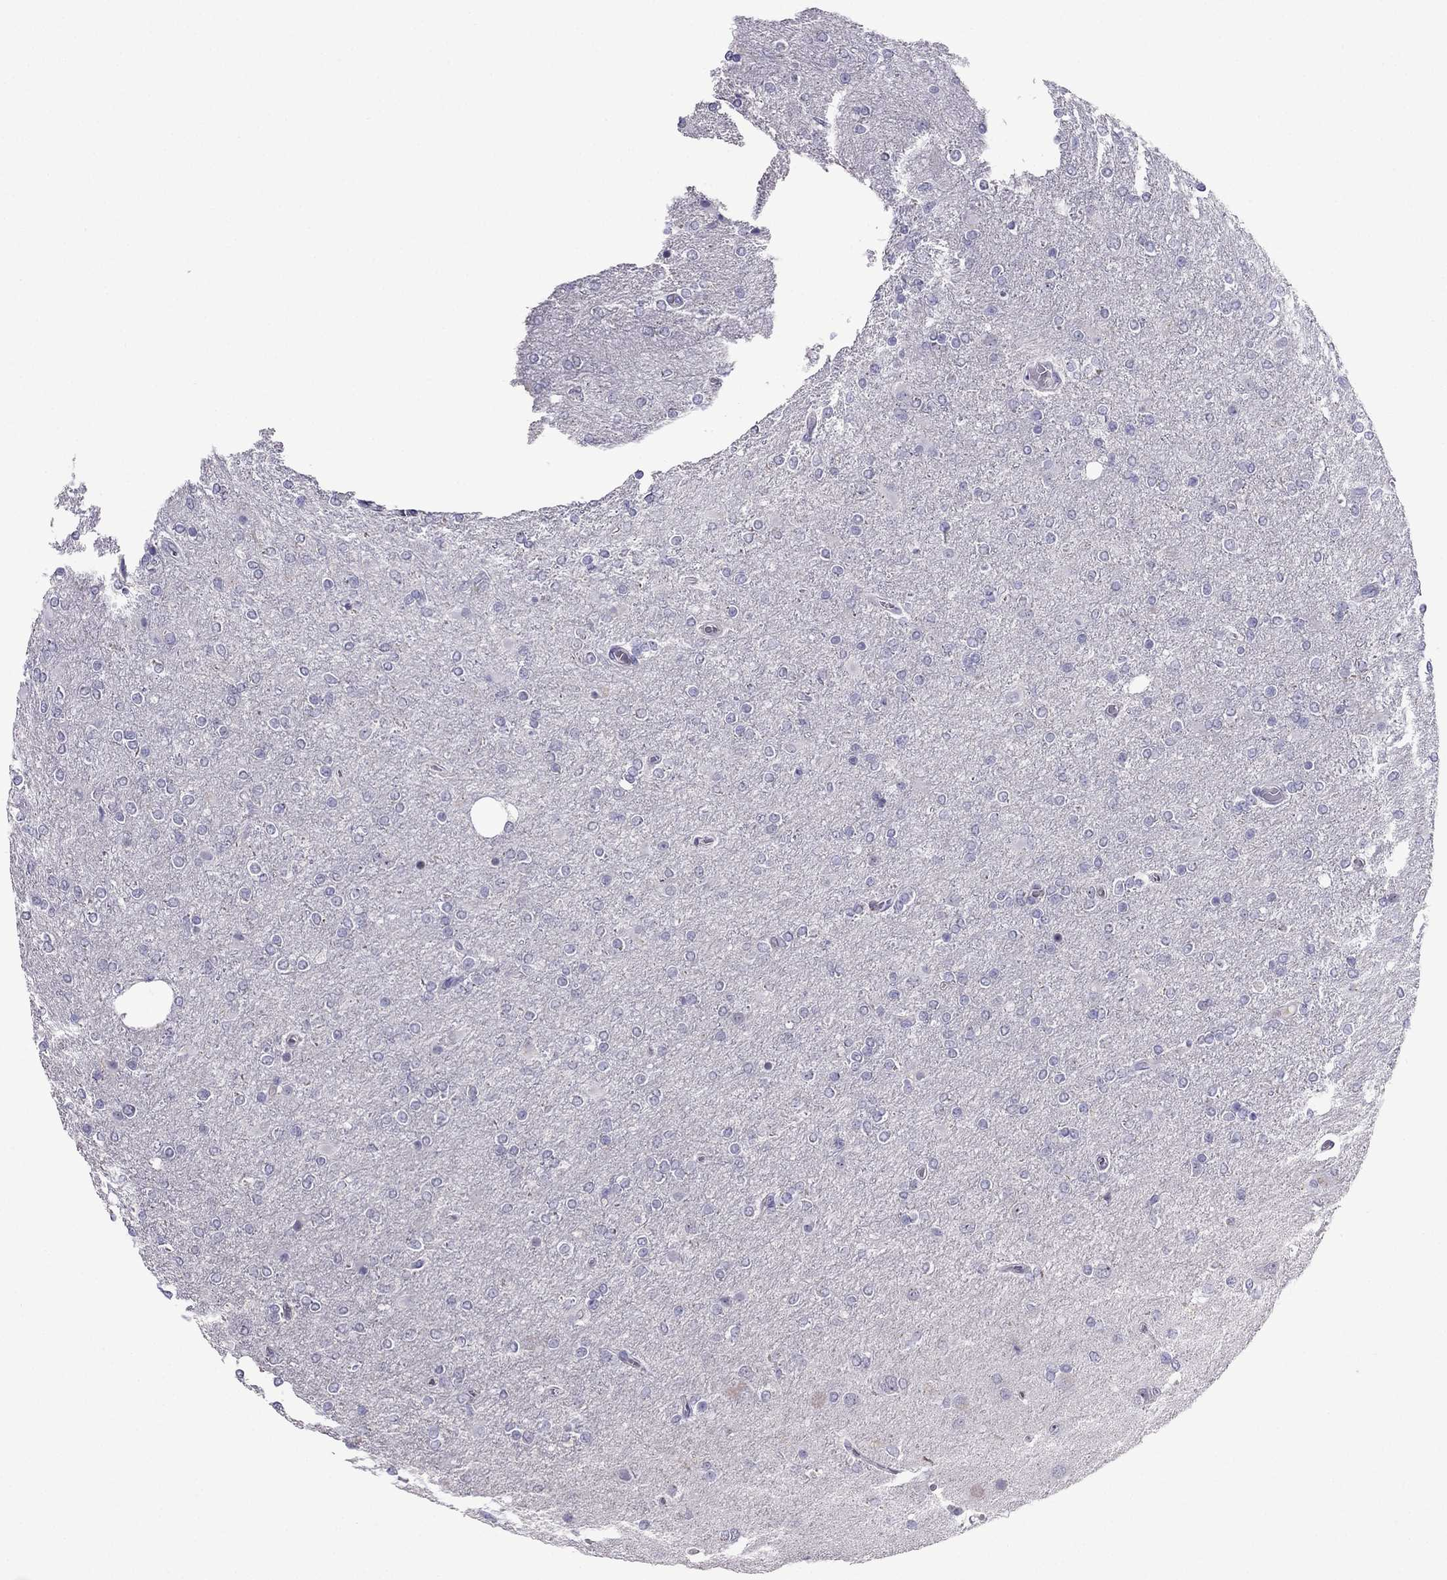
{"staining": {"intensity": "negative", "quantity": "none", "location": "none"}, "tissue": "glioma", "cell_type": "Tumor cells", "image_type": "cancer", "snomed": [{"axis": "morphology", "description": "Glioma, malignant, High grade"}, {"axis": "topography", "description": "Cerebral cortex"}], "caption": "Protein analysis of malignant glioma (high-grade) displays no significant expression in tumor cells. Brightfield microscopy of immunohistochemistry stained with DAB (brown) and hematoxylin (blue), captured at high magnification.", "gene": "MYBPH", "patient": {"sex": "male", "age": 70}}